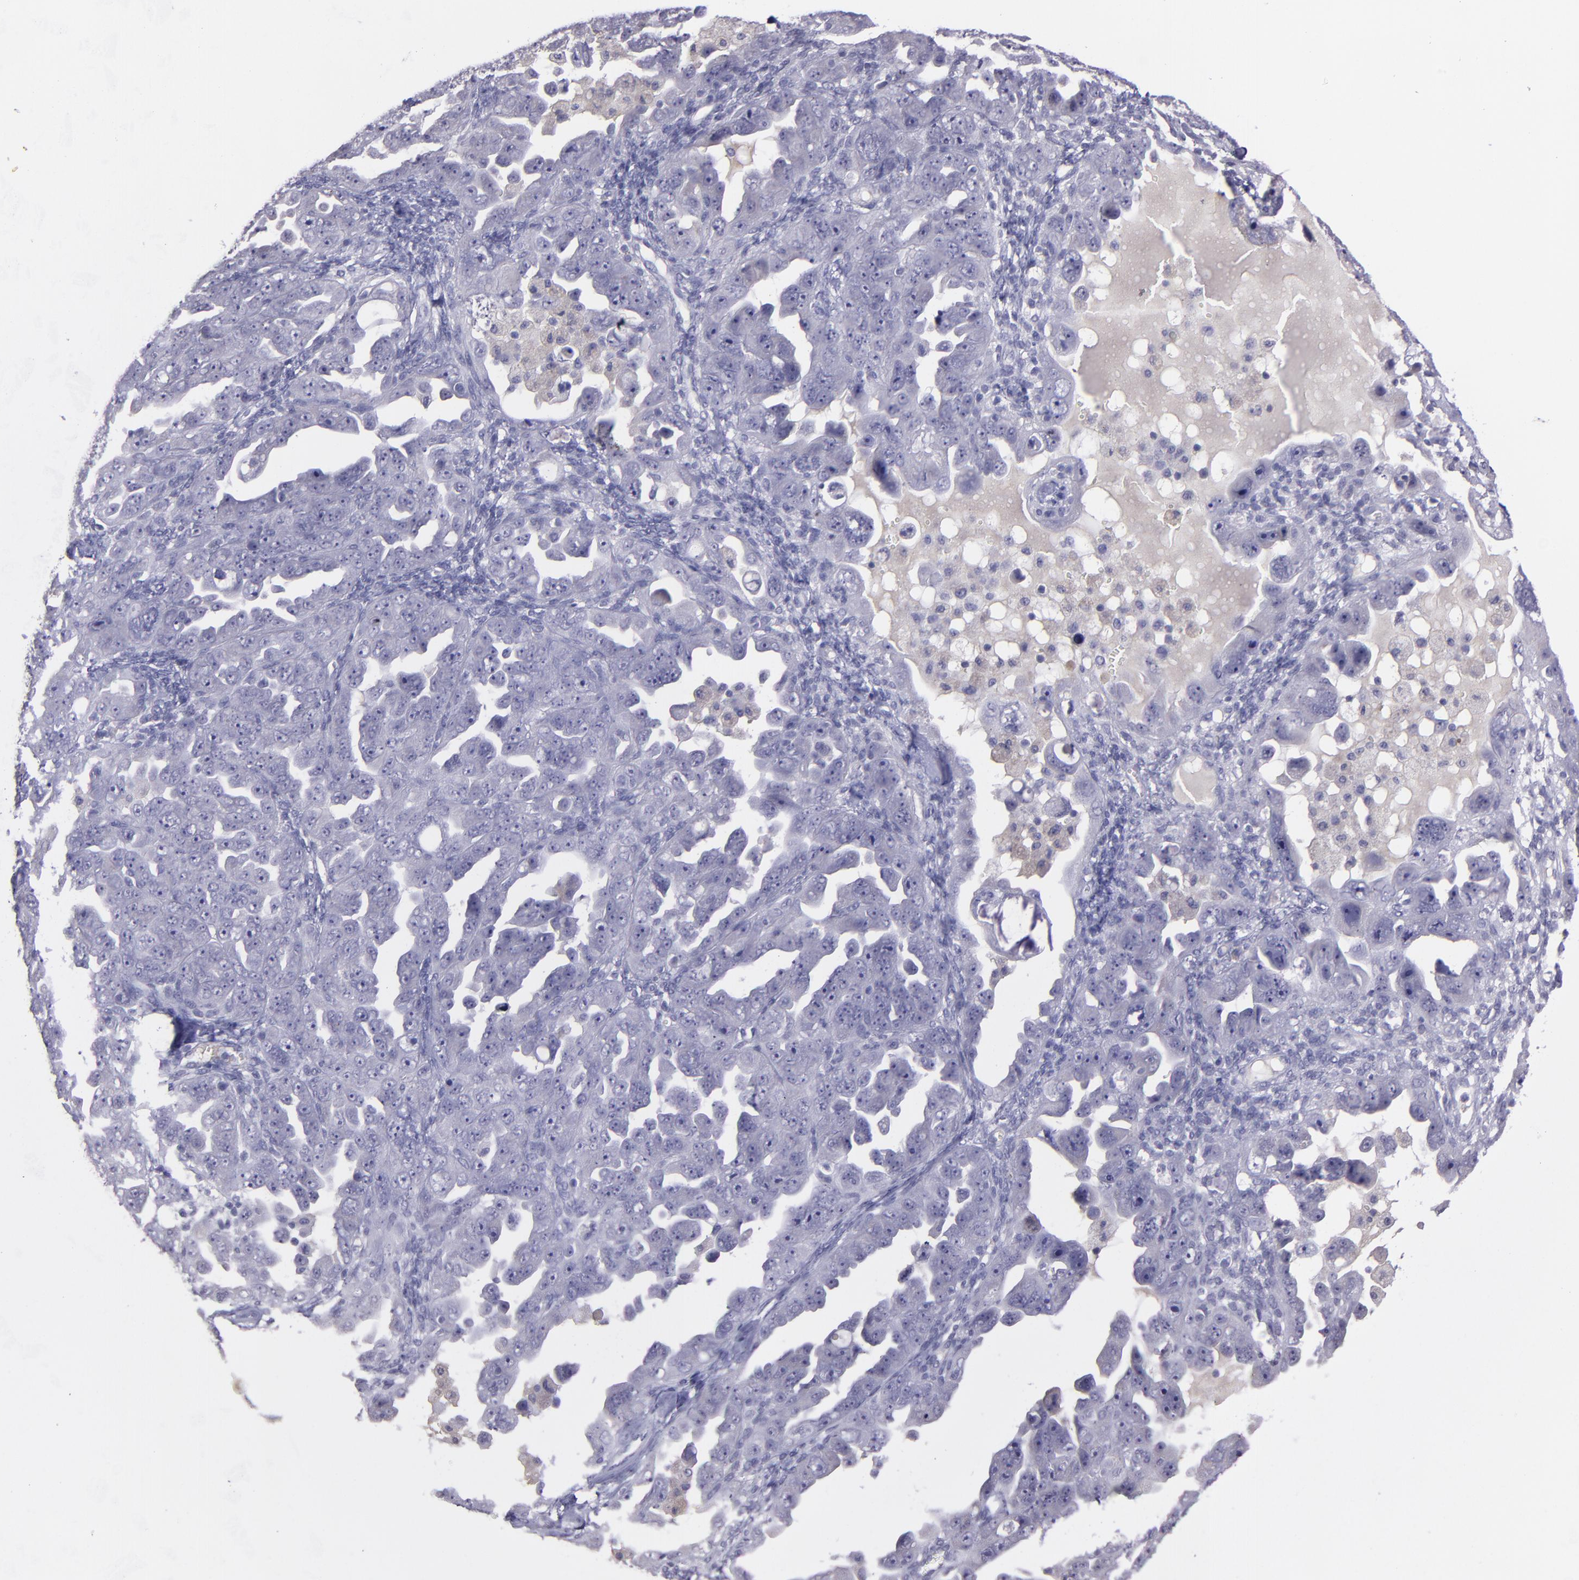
{"staining": {"intensity": "negative", "quantity": "none", "location": "none"}, "tissue": "ovarian cancer", "cell_type": "Tumor cells", "image_type": "cancer", "snomed": [{"axis": "morphology", "description": "Cystadenocarcinoma, serous, NOS"}, {"axis": "topography", "description": "Ovary"}], "caption": "High power microscopy histopathology image of an IHC histopathology image of serous cystadenocarcinoma (ovarian), revealing no significant staining in tumor cells. (DAB (3,3'-diaminobenzidine) immunohistochemistry (IHC) with hematoxylin counter stain).", "gene": "MASP1", "patient": {"sex": "female", "age": 66}}